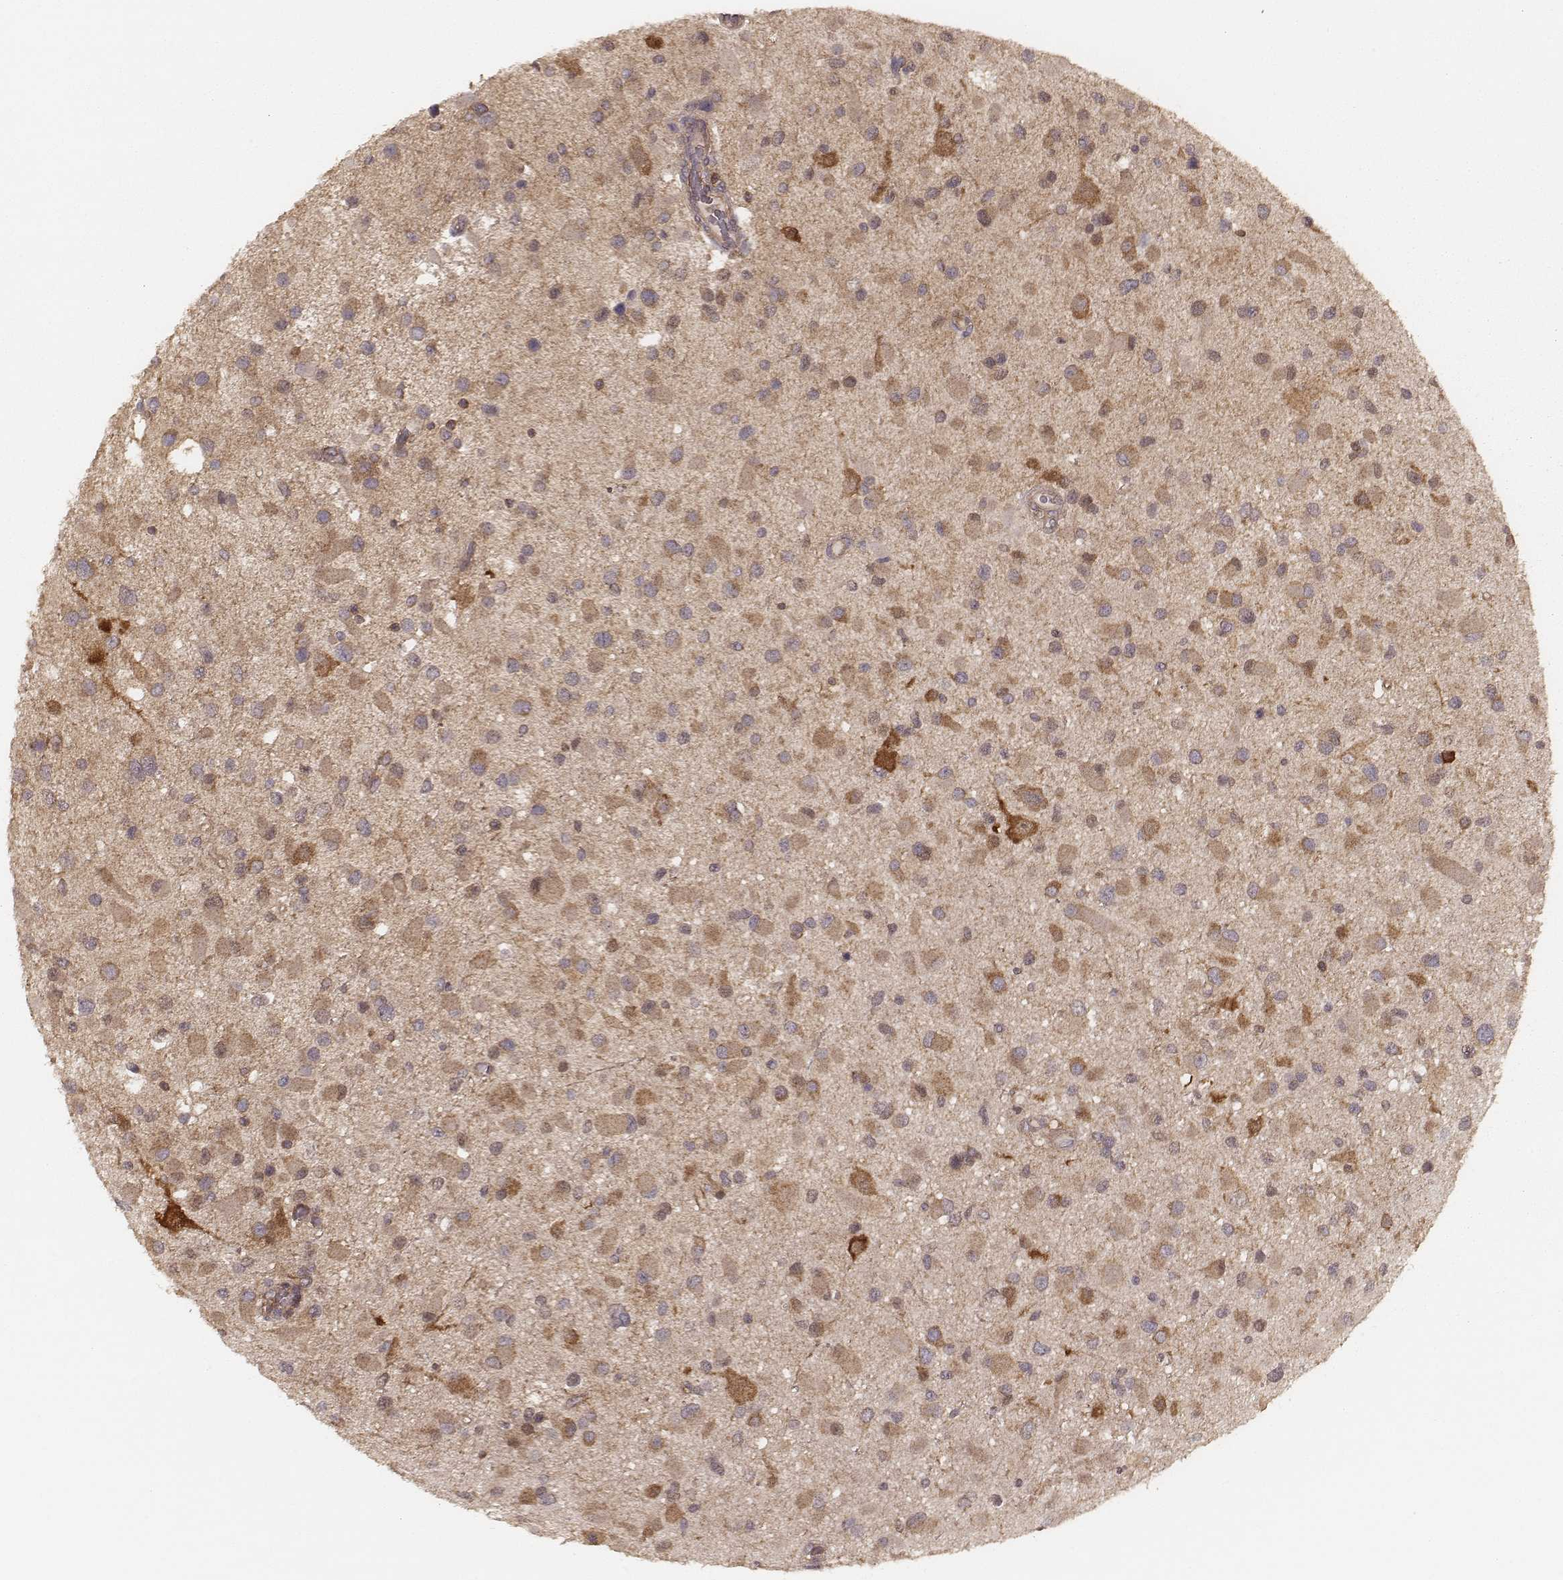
{"staining": {"intensity": "moderate", "quantity": ">75%", "location": "cytoplasmic/membranous"}, "tissue": "glioma", "cell_type": "Tumor cells", "image_type": "cancer", "snomed": [{"axis": "morphology", "description": "Glioma, malignant, Low grade"}, {"axis": "topography", "description": "Brain"}], "caption": "DAB (3,3'-diaminobenzidine) immunohistochemical staining of low-grade glioma (malignant) shows moderate cytoplasmic/membranous protein staining in approximately >75% of tumor cells. The staining was performed using DAB (3,3'-diaminobenzidine), with brown indicating positive protein expression. Nuclei are stained blue with hematoxylin.", "gene": "CARS1", "patient": {"sex": "female", "age": 32}}